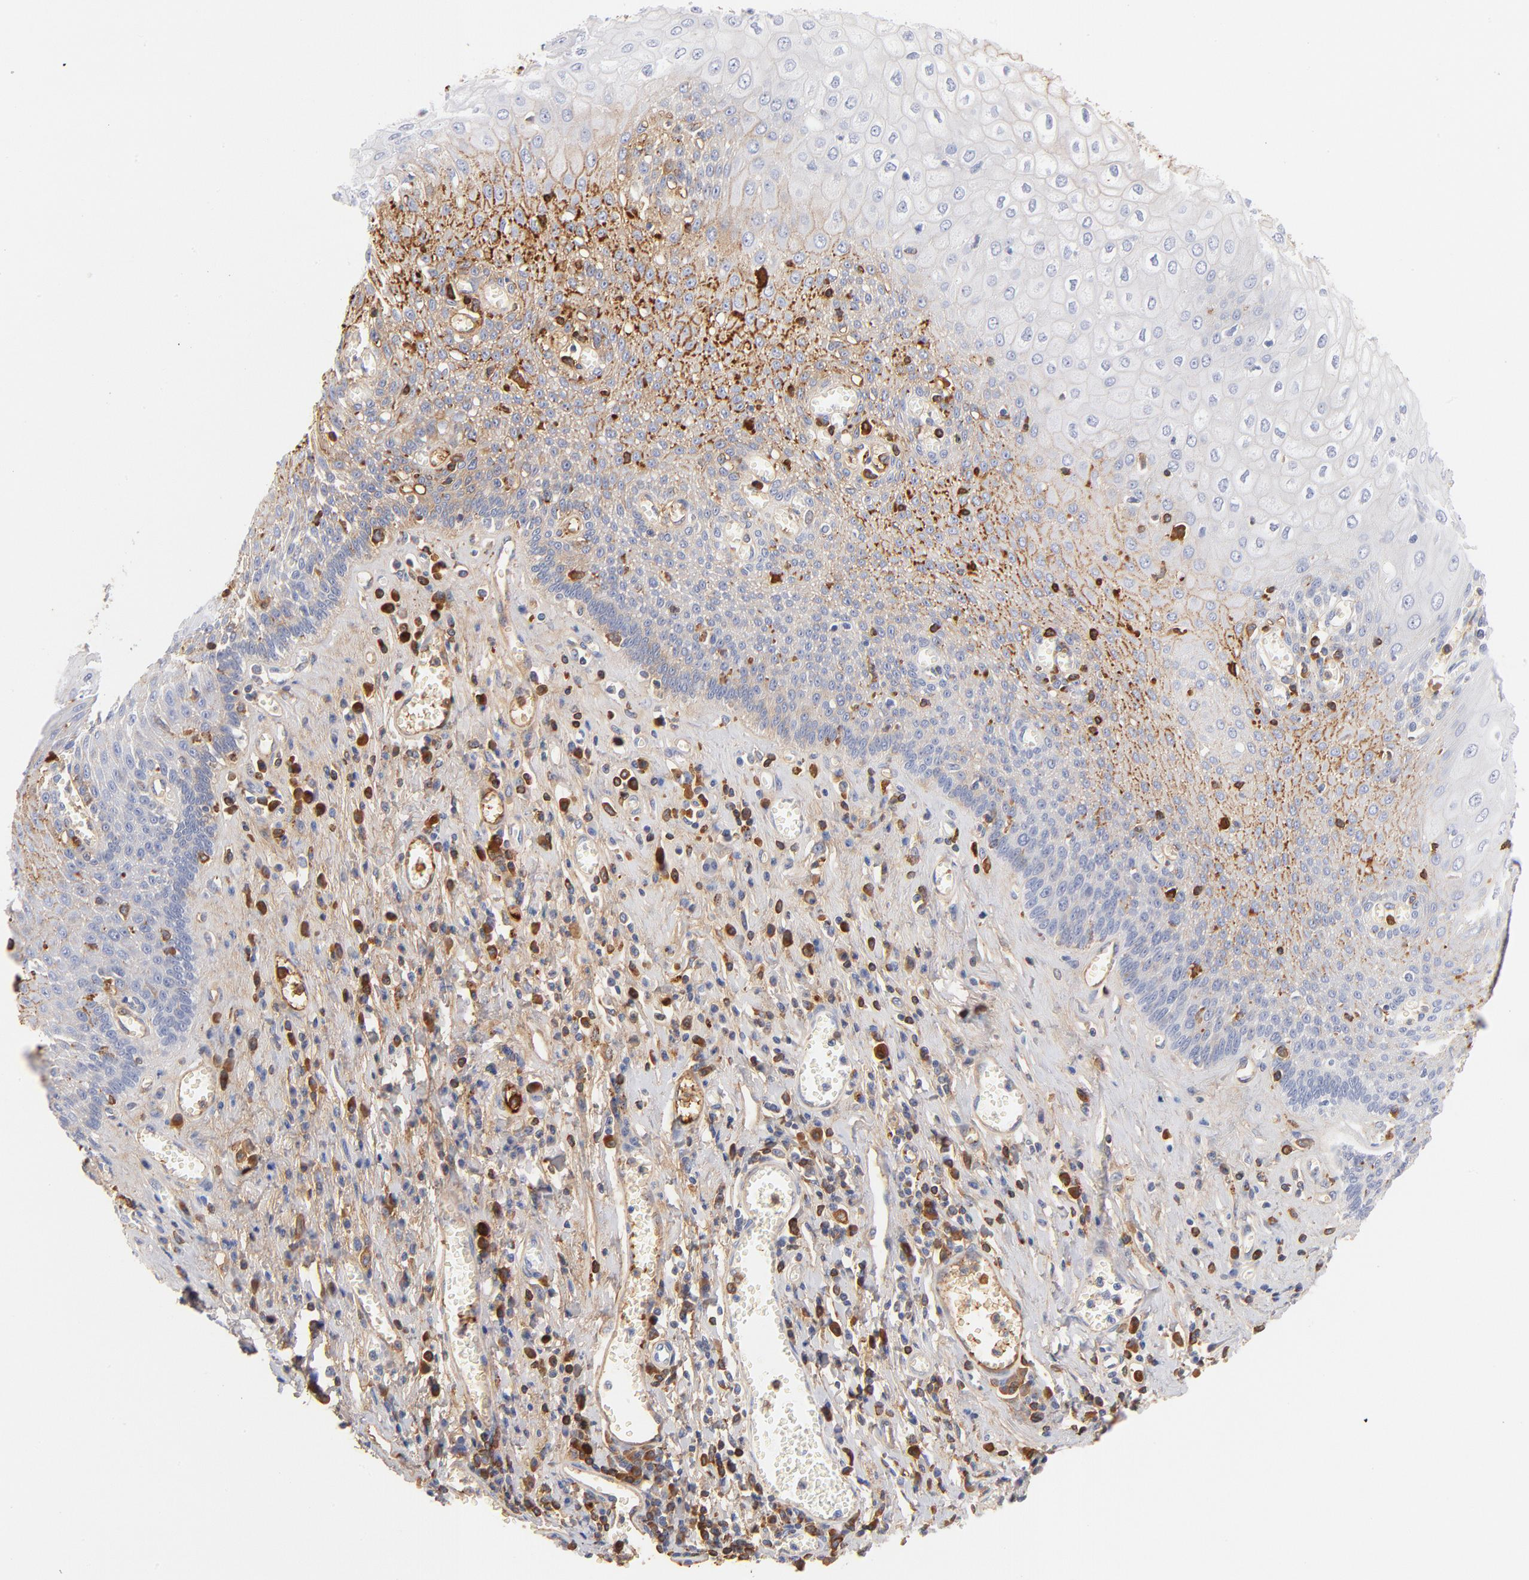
{"staining": {"intensity": "negative", "quantity": "none", "location": "none"}, "tissue": "esophagus", "cell_type": "Squamous epithelial cells", "image_type": "normal", "snomed": [{"axis": "morphology", "description": "Normal tissue, NOS"}, {"axis": "morphology", "description": "Squamous cell carcinoma, NOS"}, {"axis": "topography", "description": "Esophagus"}], "caption": "IHC of normal esophagus exhibits no staining in squamous epithelial cells.", "gene": "C3", "patient": {"sex": "male", "age": 65}}